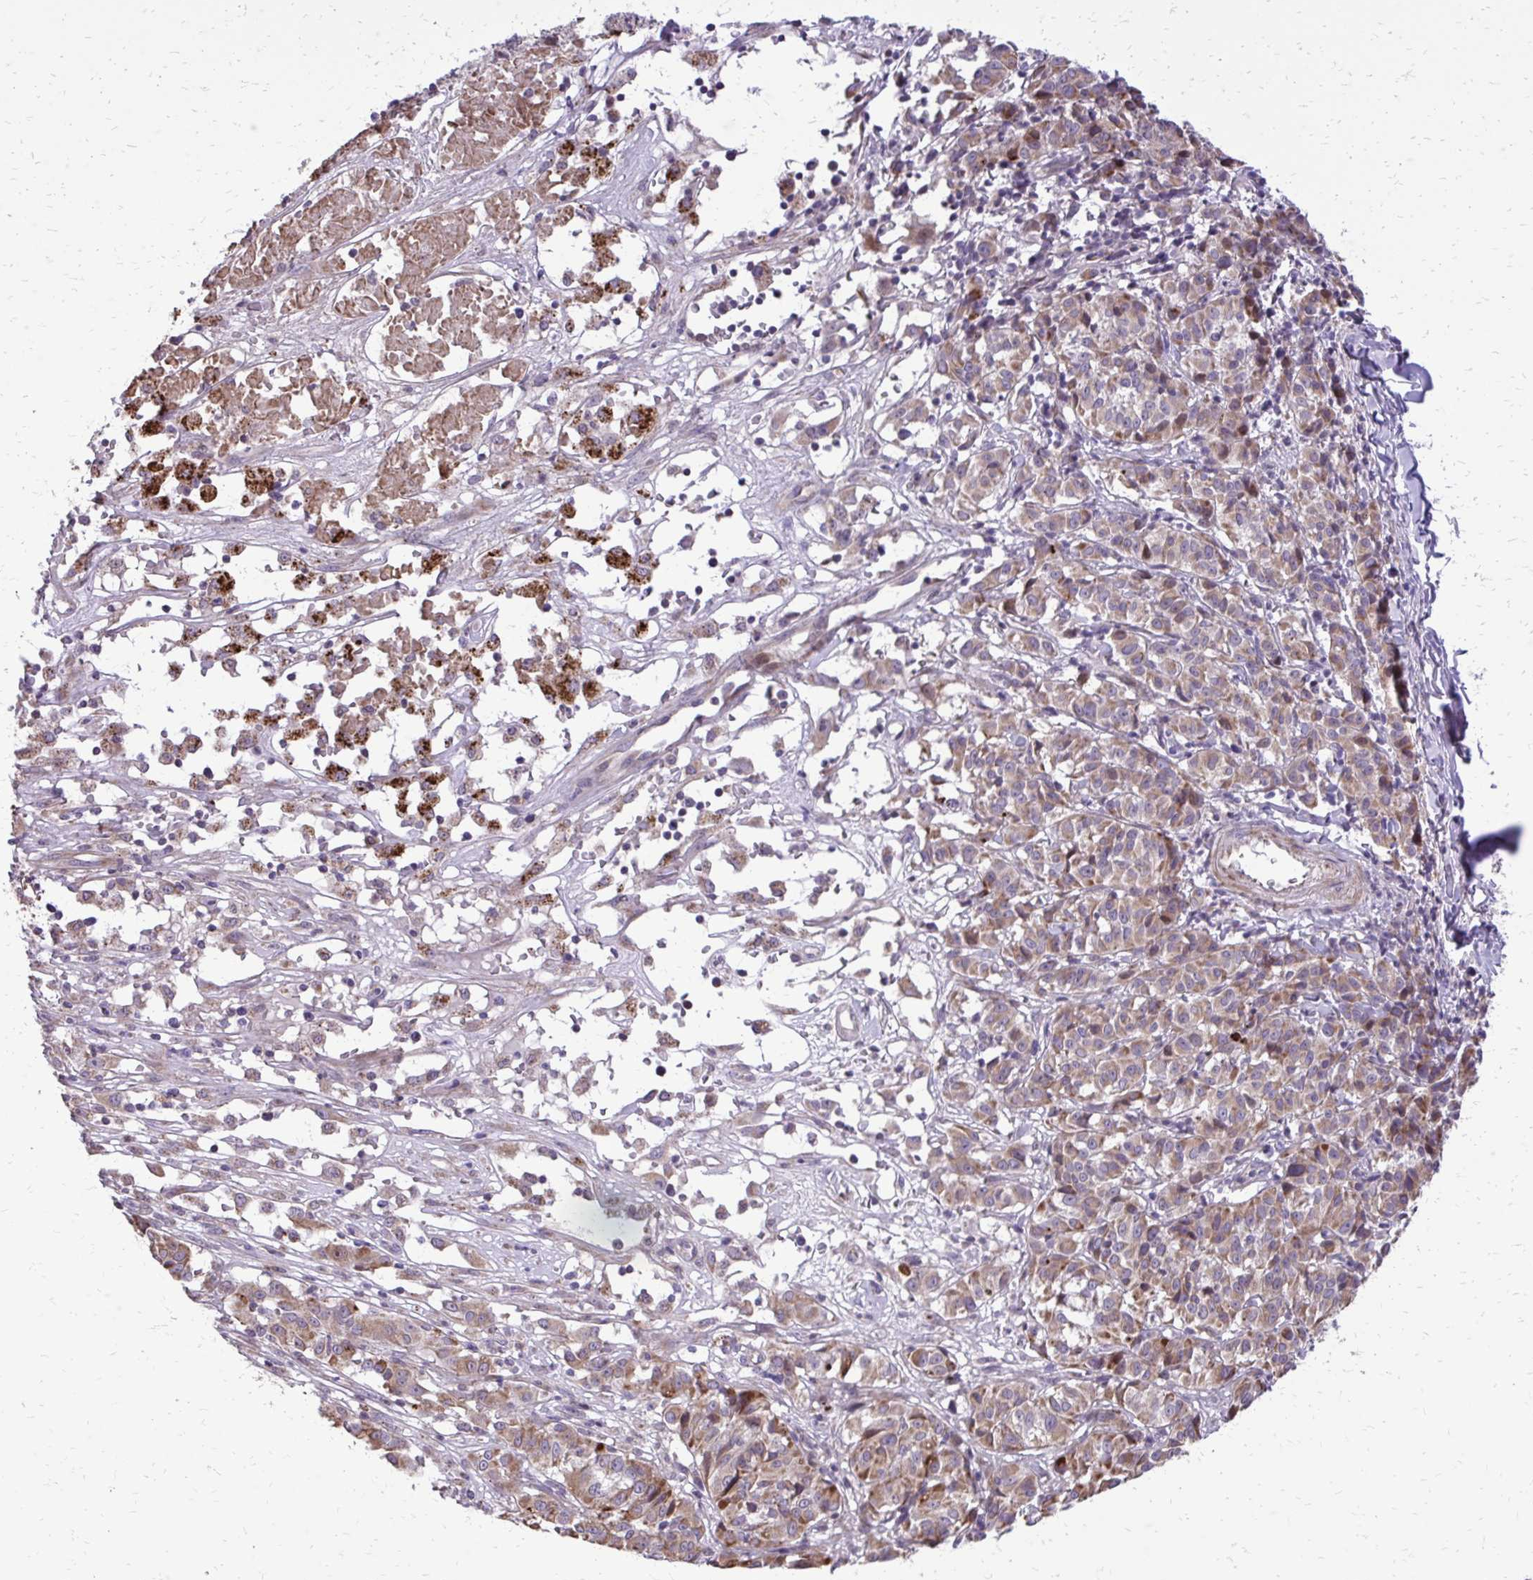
{"staining": {"intensity": "weak", "quantity": "25%-75%", "location": "cytoplasmic/membranous"}, "tissue": "melanoma", "cell_type": "Tumor cells", "image_type": "cancer", "snomed": [{"axis": "morphology", "description": "Malignant melanoma, NOS"}, {"axis": "topography", "description": "Skin"}], "caption": "Melanoma stained with a brown dye shows weak cytoplasmic/membranous positive staining in approximately 25%-75% of tumor cells.", "gene": "ABCC3", "patient": {"sex": "female", "age": 72}}